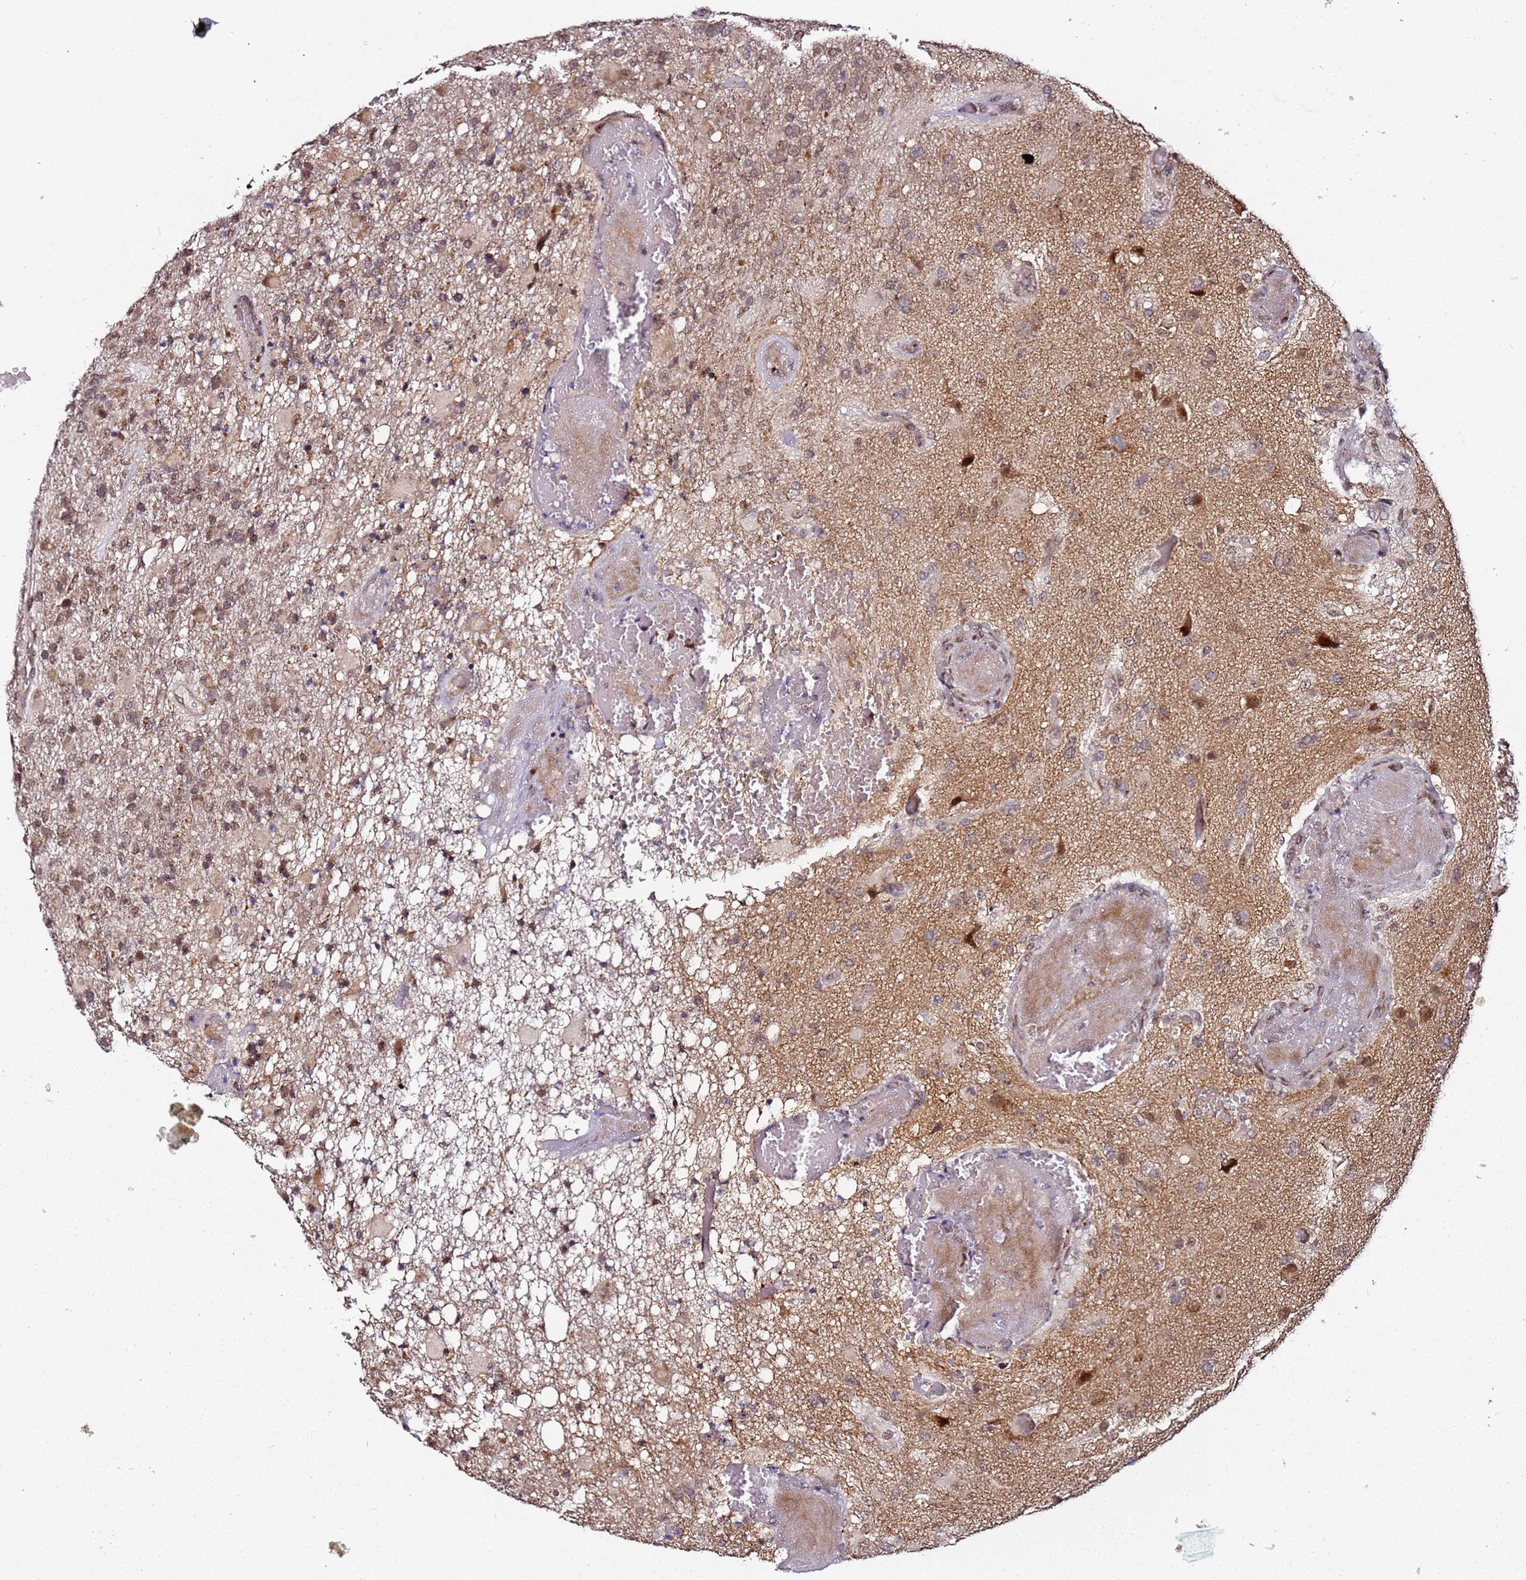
{"staining": {"intensity": "moderate", "quantity": ">75%", "location": "nuclear"}, "tissue": "glioma", "cell_type": "Tumor cells", "image_type": "cancer", "snomed": [{"axis": "morphology", "description": "Glioma, malignant, High grade"}, {"axis": "topography", "description": "Brain"}], "caption": "IHC of high-grade glioma (malignant) exhibits medium levels of moderate nuclear positivity in about >75% of tumor cells.", "gene": "TP53AIP1", "patient": {"sex": "female", "age": 74}}